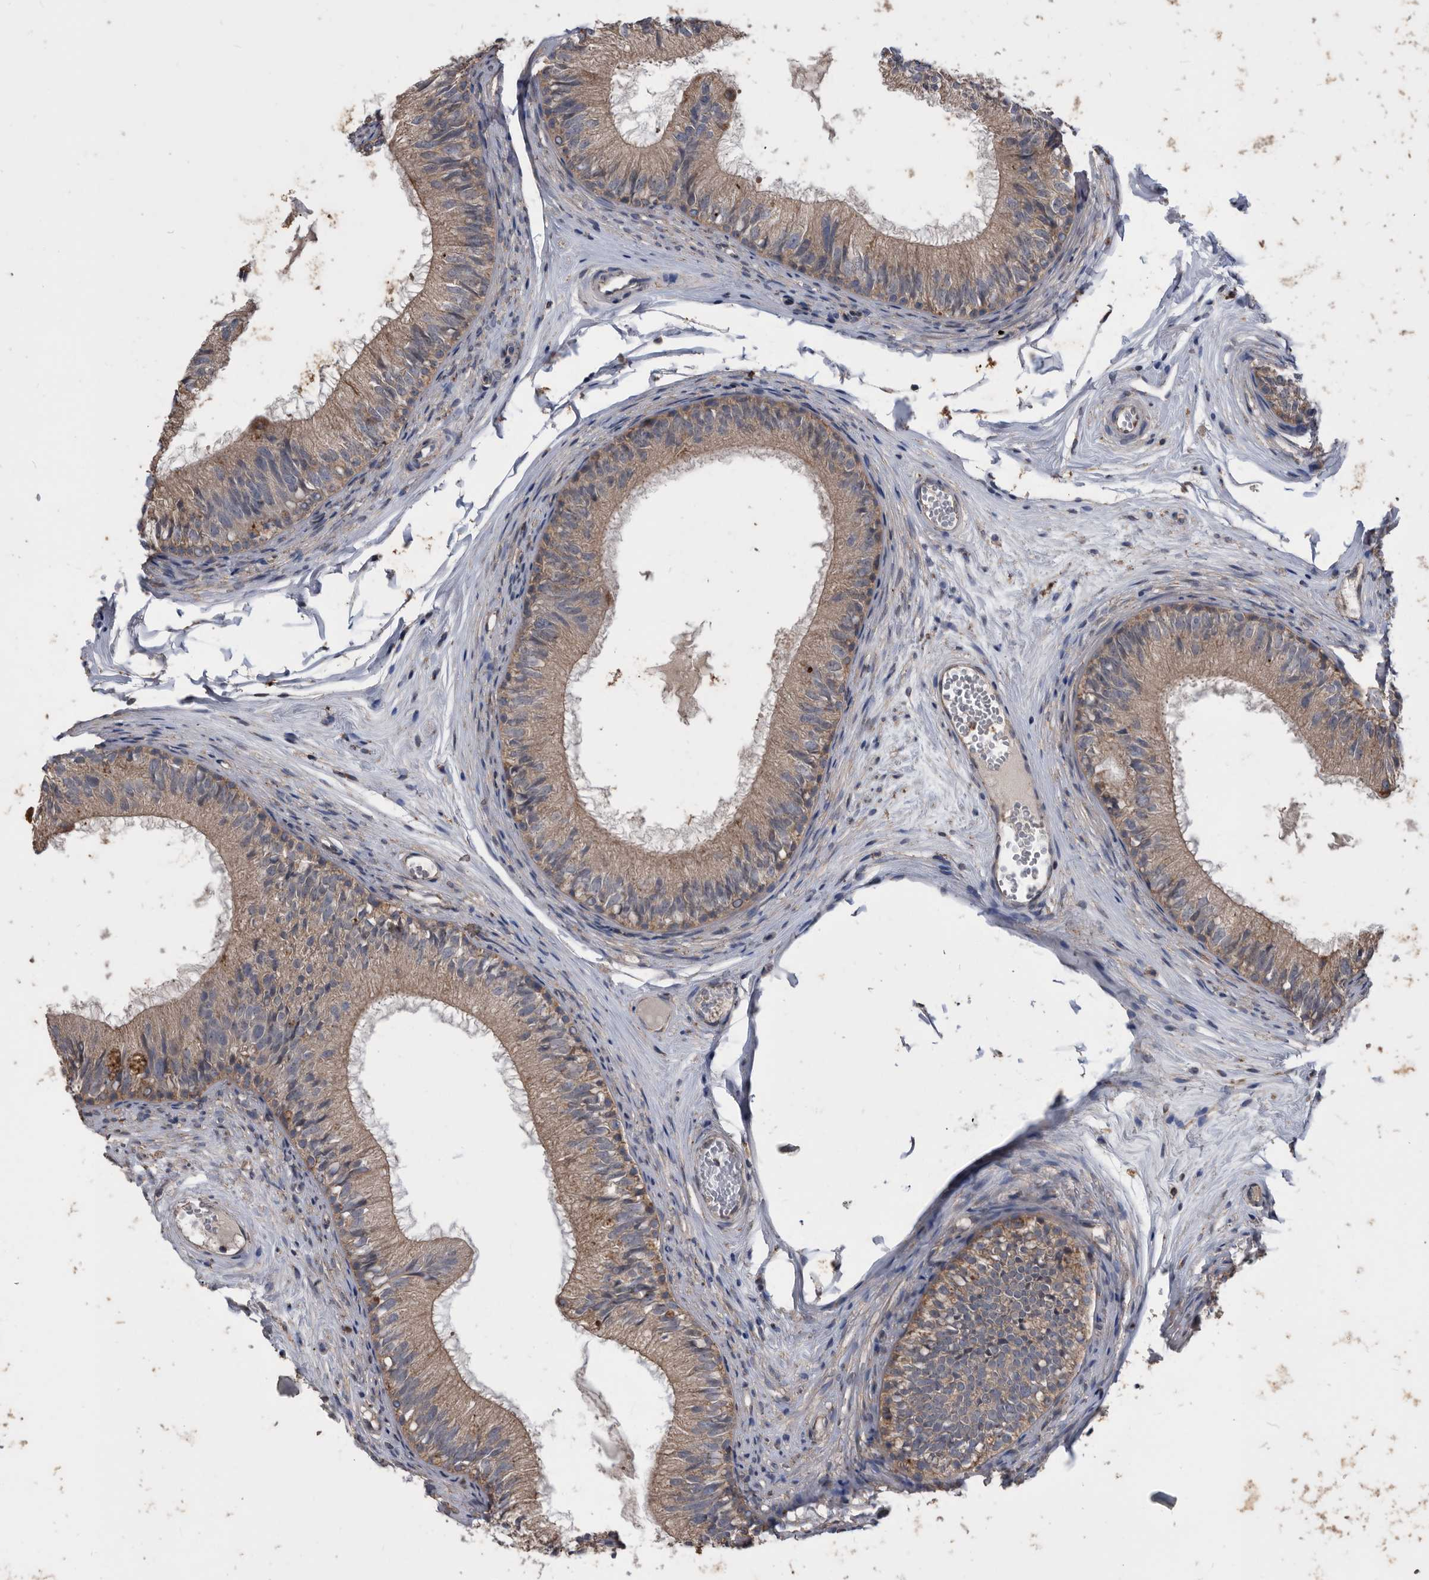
{"staining": {"intensity": "weak", "quantity": ">75%", "location": "cytoplasmic/membranous"}, "tissue": "epididymis", "cell_type": "Glandular cells", "image_type": "normal", "snomed": [{"axis": "morphology", "description": "Normal tissue, NOS"}, {"axis": "morphology", "description": "Seminoma in situ"}, {"axis": "topography", "description": "Testis"}, {"axis": "topography", "description": "Epididymis"}], "caption": "Epididymis stained with IHC reveals weak cytoplasmic/membranous positivity in approximately >75% of glandular cells.", "gene": "NRBP1", "patient": {"sex": "male", "age": 28}}